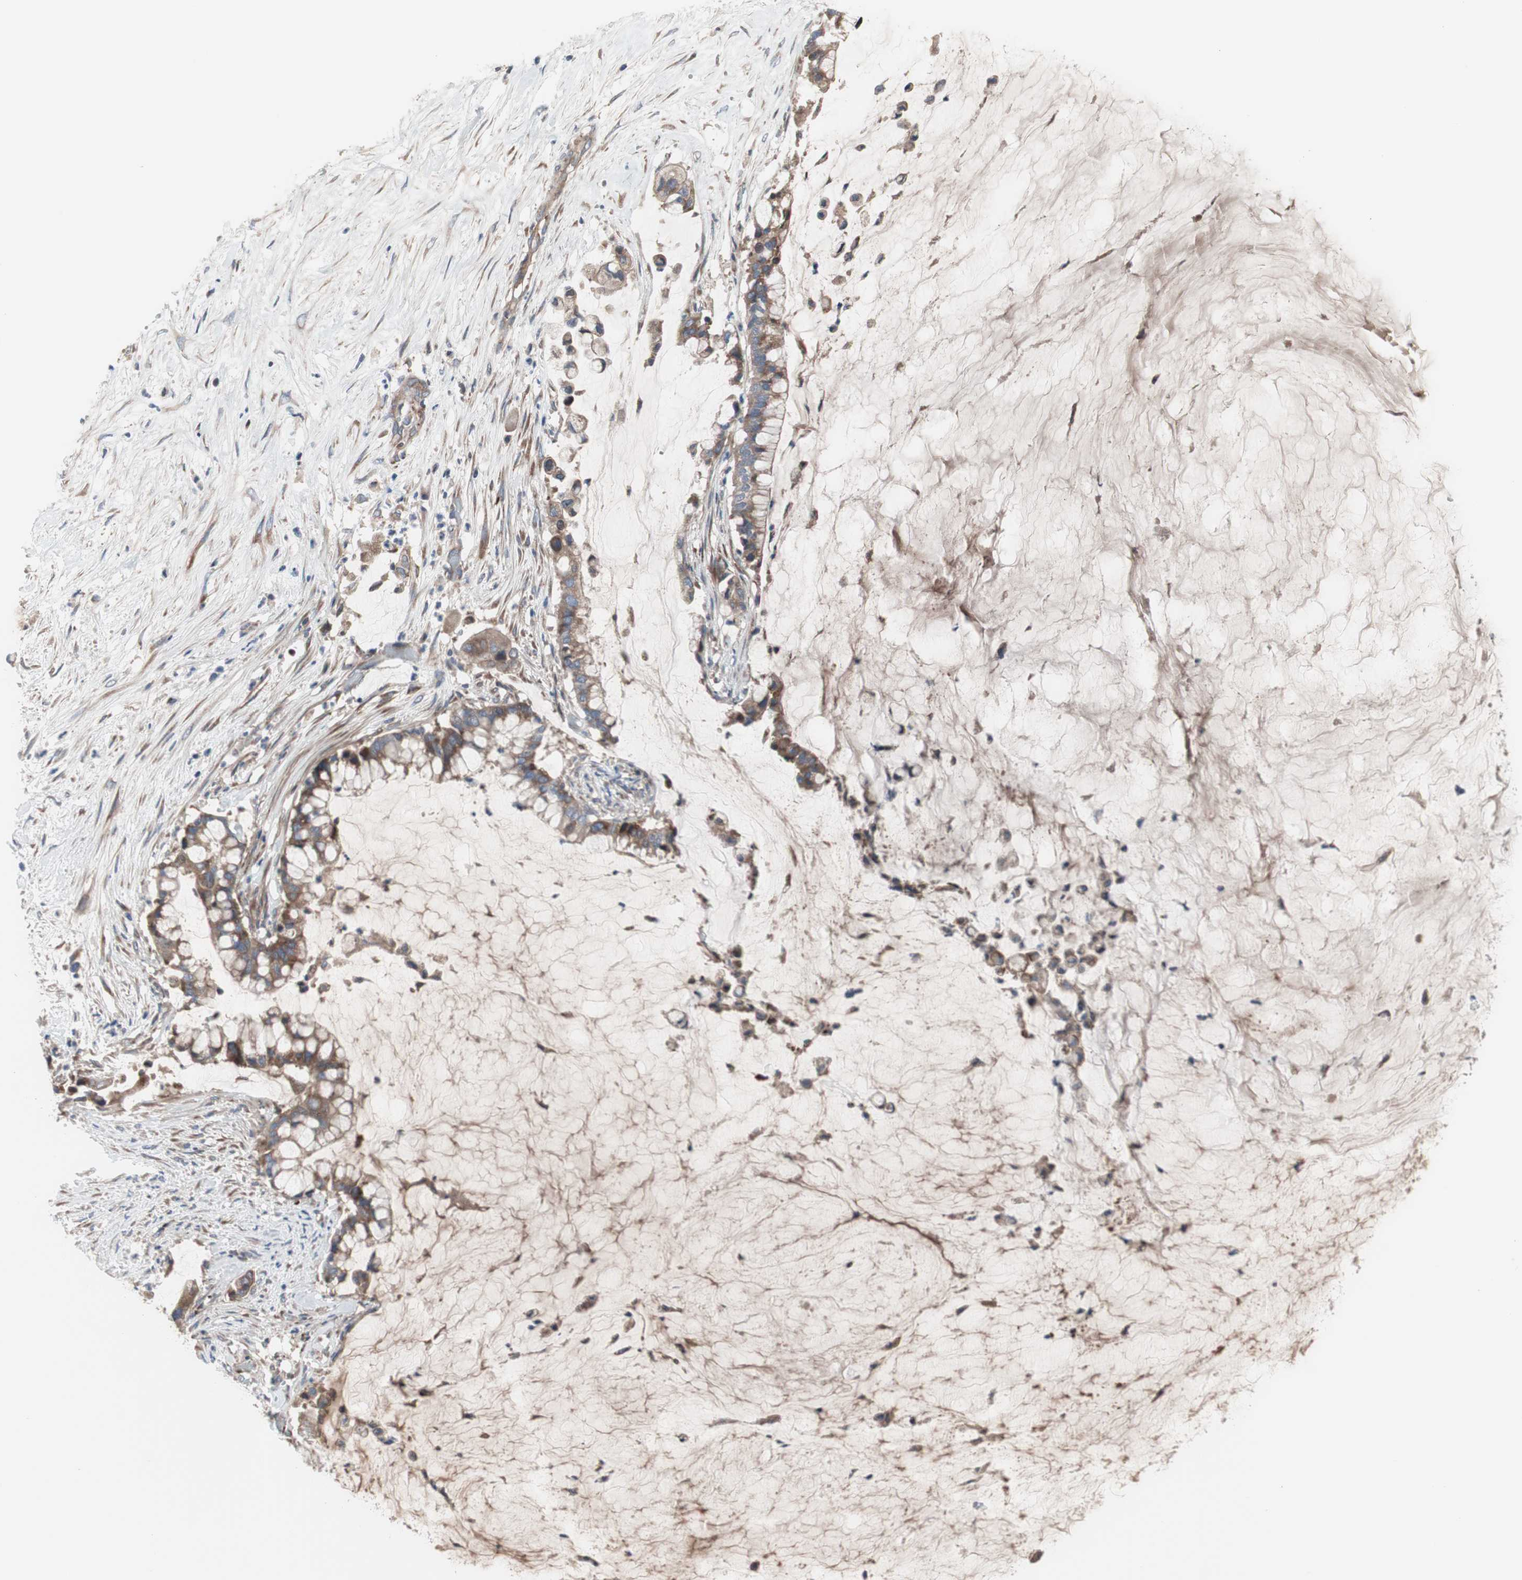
{"staining": {"intensity": "moderate", "quantity": "25%-75%", "location": "cytoplasmic/membranous"}, "tissue": "pancreatic cancer", "cell_type": "Tumor cells", "image_type": "cancer", "snomed": [{"axis": "morphology", "description": "Adenocarcinoma, NOS"}, {"axis": "topography", "description": "Pancreas"}], "caption": "The micrograph reveals staining of pancreatic cancer, revealing moderate cytoplasmic/membranous protein staining (brown color) within tumor cells.", "gene": "KANSL1", "patient": {"sex": "male", "age": 41}}